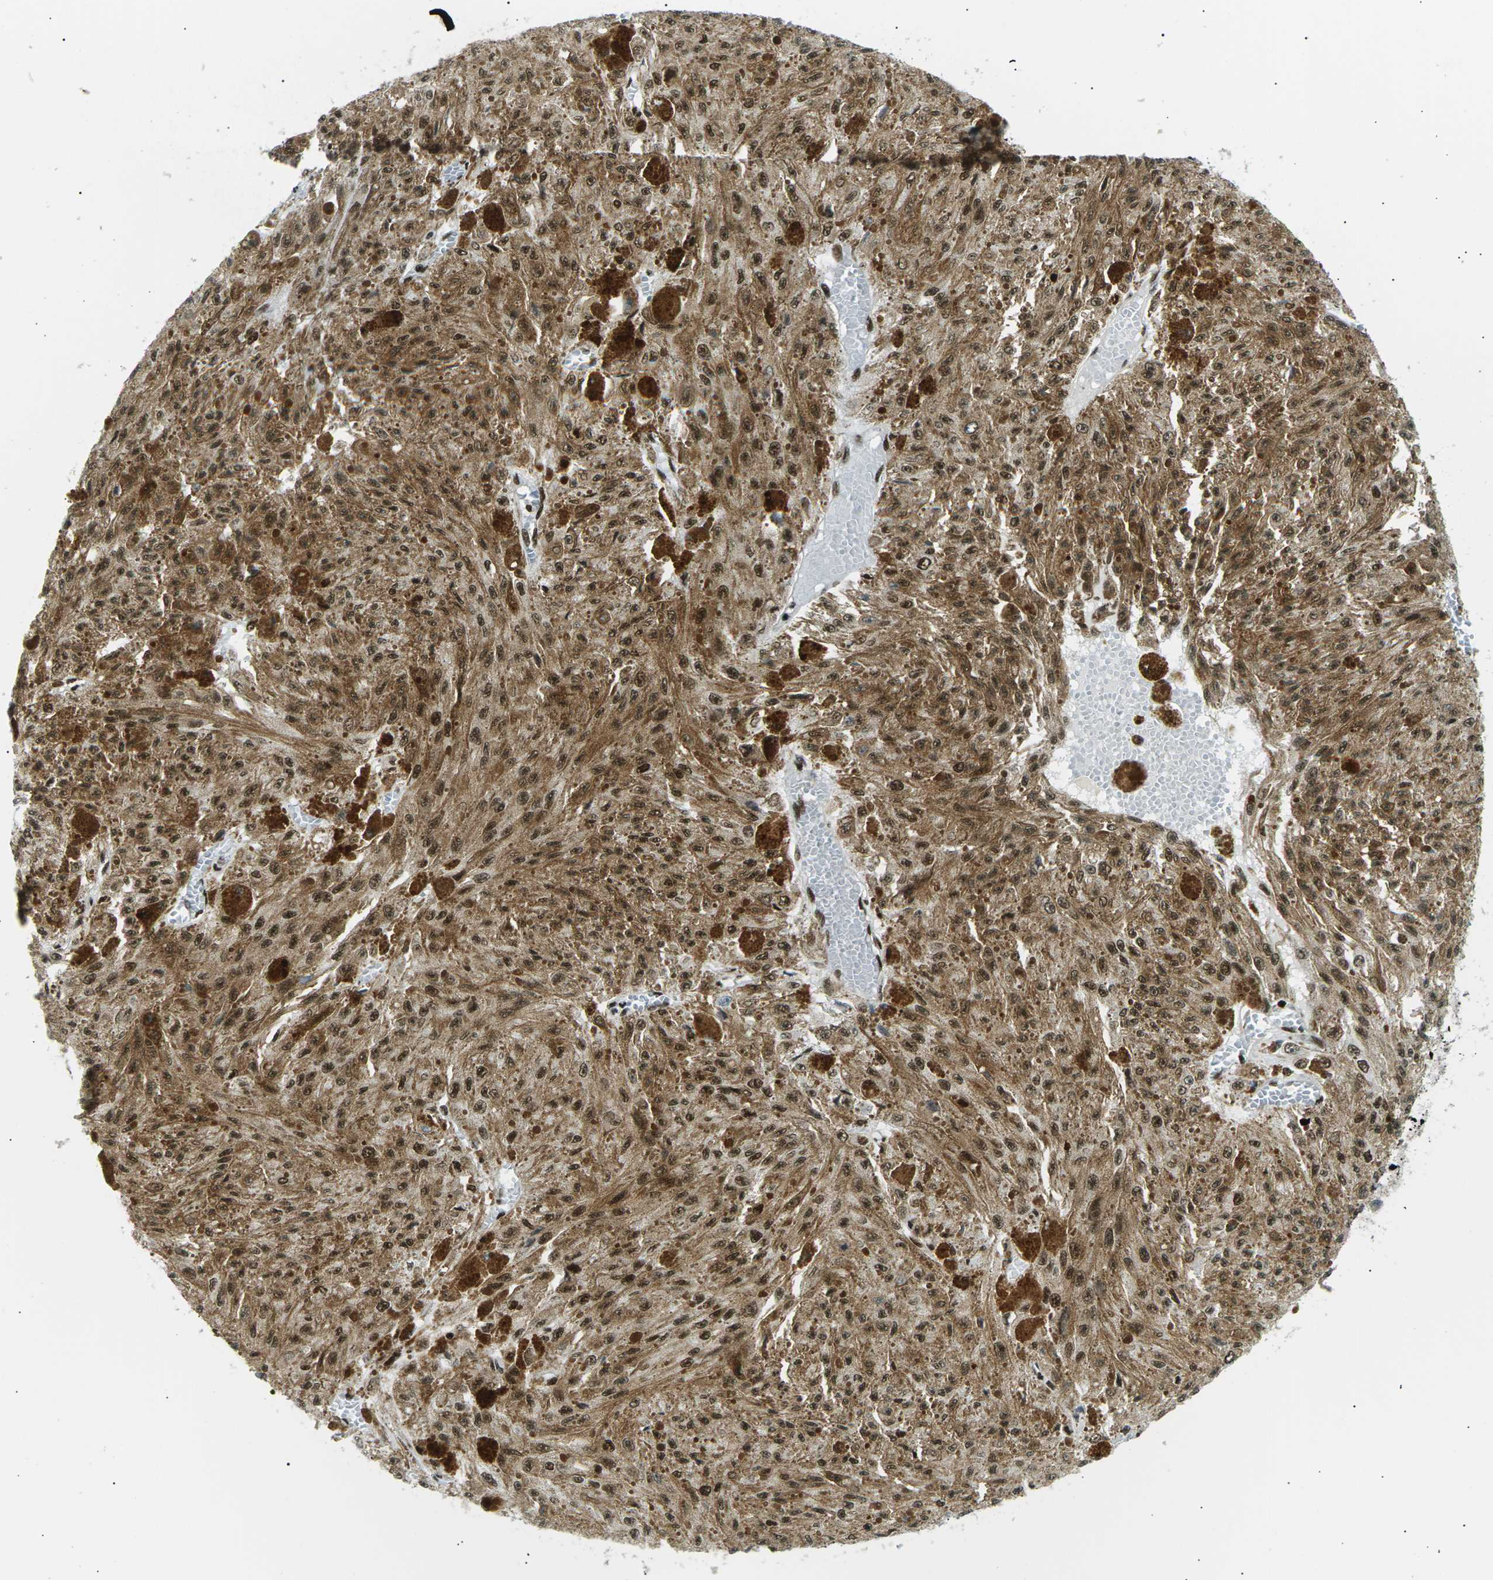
{"staining": {"intensity": "moderate", "quantity": ">75%", "location": "cytoplasmic/membranous,nuclear"}, "tissue": "melanoma", "cell_type": "Tumor cells", "image_type": "cancer", "snomed": [{"axis": "morphology", "description": "Malignant melanoma, NOS"}, {"axis": "topography", "description": "Other"}], "caption": "An IHC photomicrograph of neoplastic tissue is shown. Protein staining in brown labels moderate cytoplasmic/membranous and nuclear positivity in melanoma within tumor cells.", "gene": "RPA2", "patient": {"sex": "male", "age": 79}}